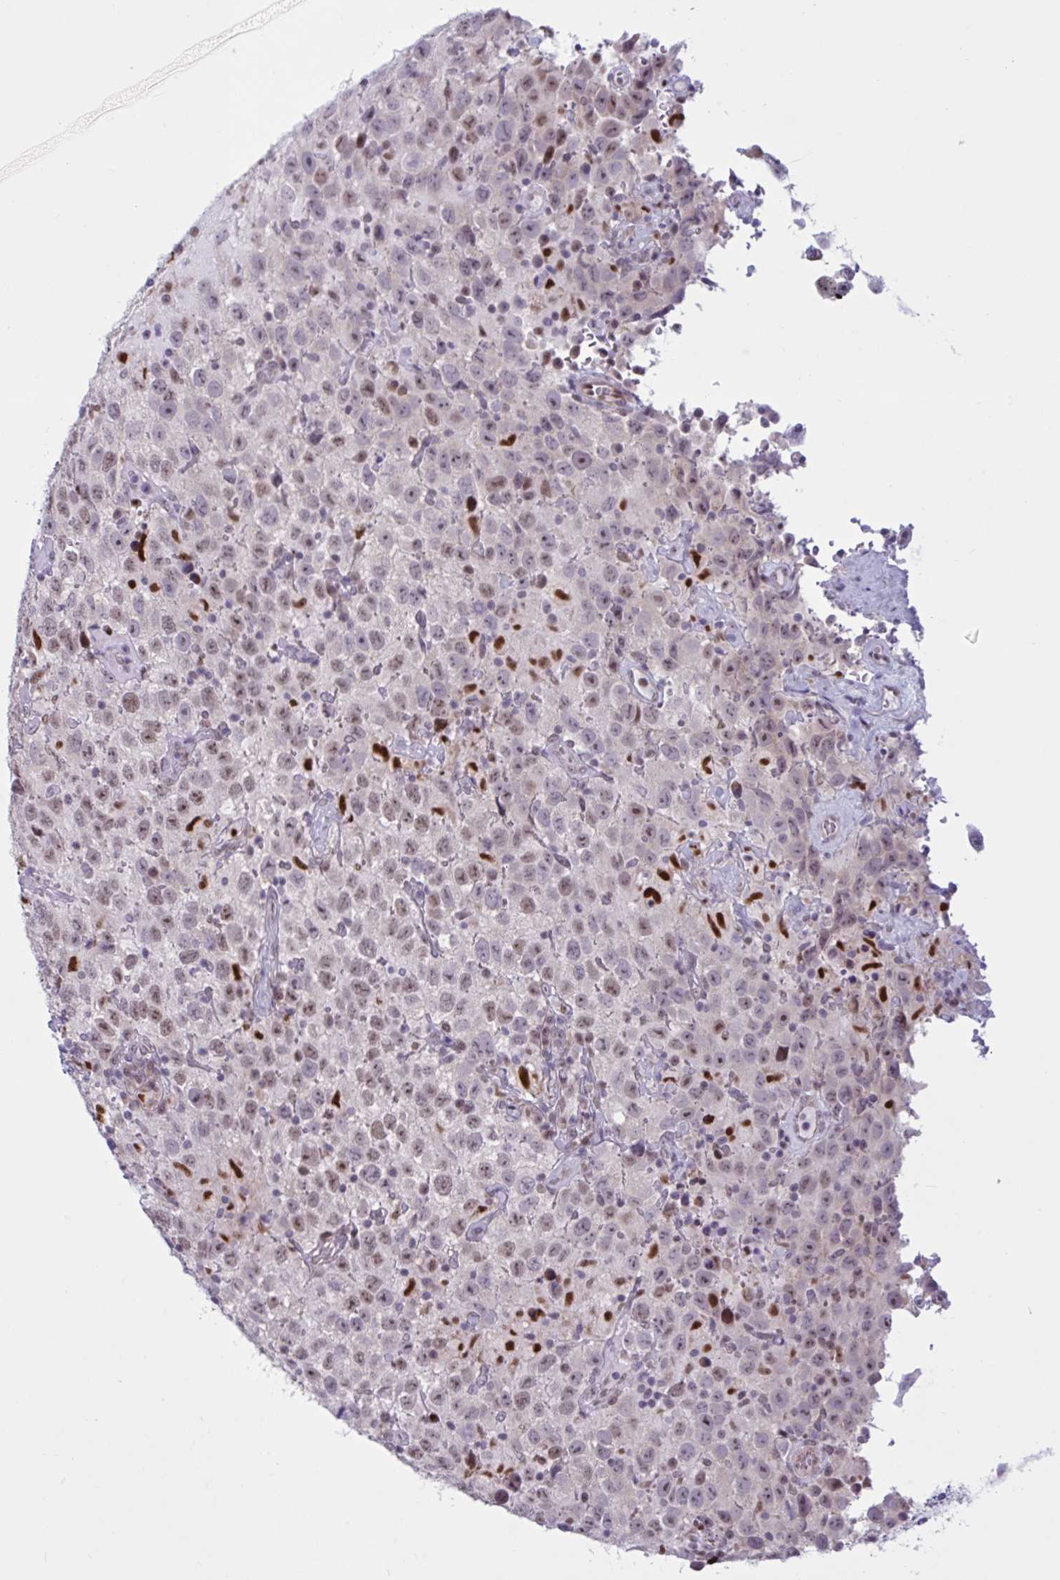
{"staining": {"intensity": "weak", "quantity": "25%-75%", "location": "nuclear"}, "tissue": "testis cancer", "cell_type": "Tumor cells", "image_type": "cancer", "snomed": [{"axis": "morphology", "description": "Seminoma, NOS"}, {"axis": "topography", "description": "Testis"}], "caption": "There is low levels of weak nuclear expression in tumor cells of testis cancer (seminoma), as demonstrated by immunohistochemical staining (brown color).", "gene": "PRMT6", "patient": {"sex": "male", "age": 41}}